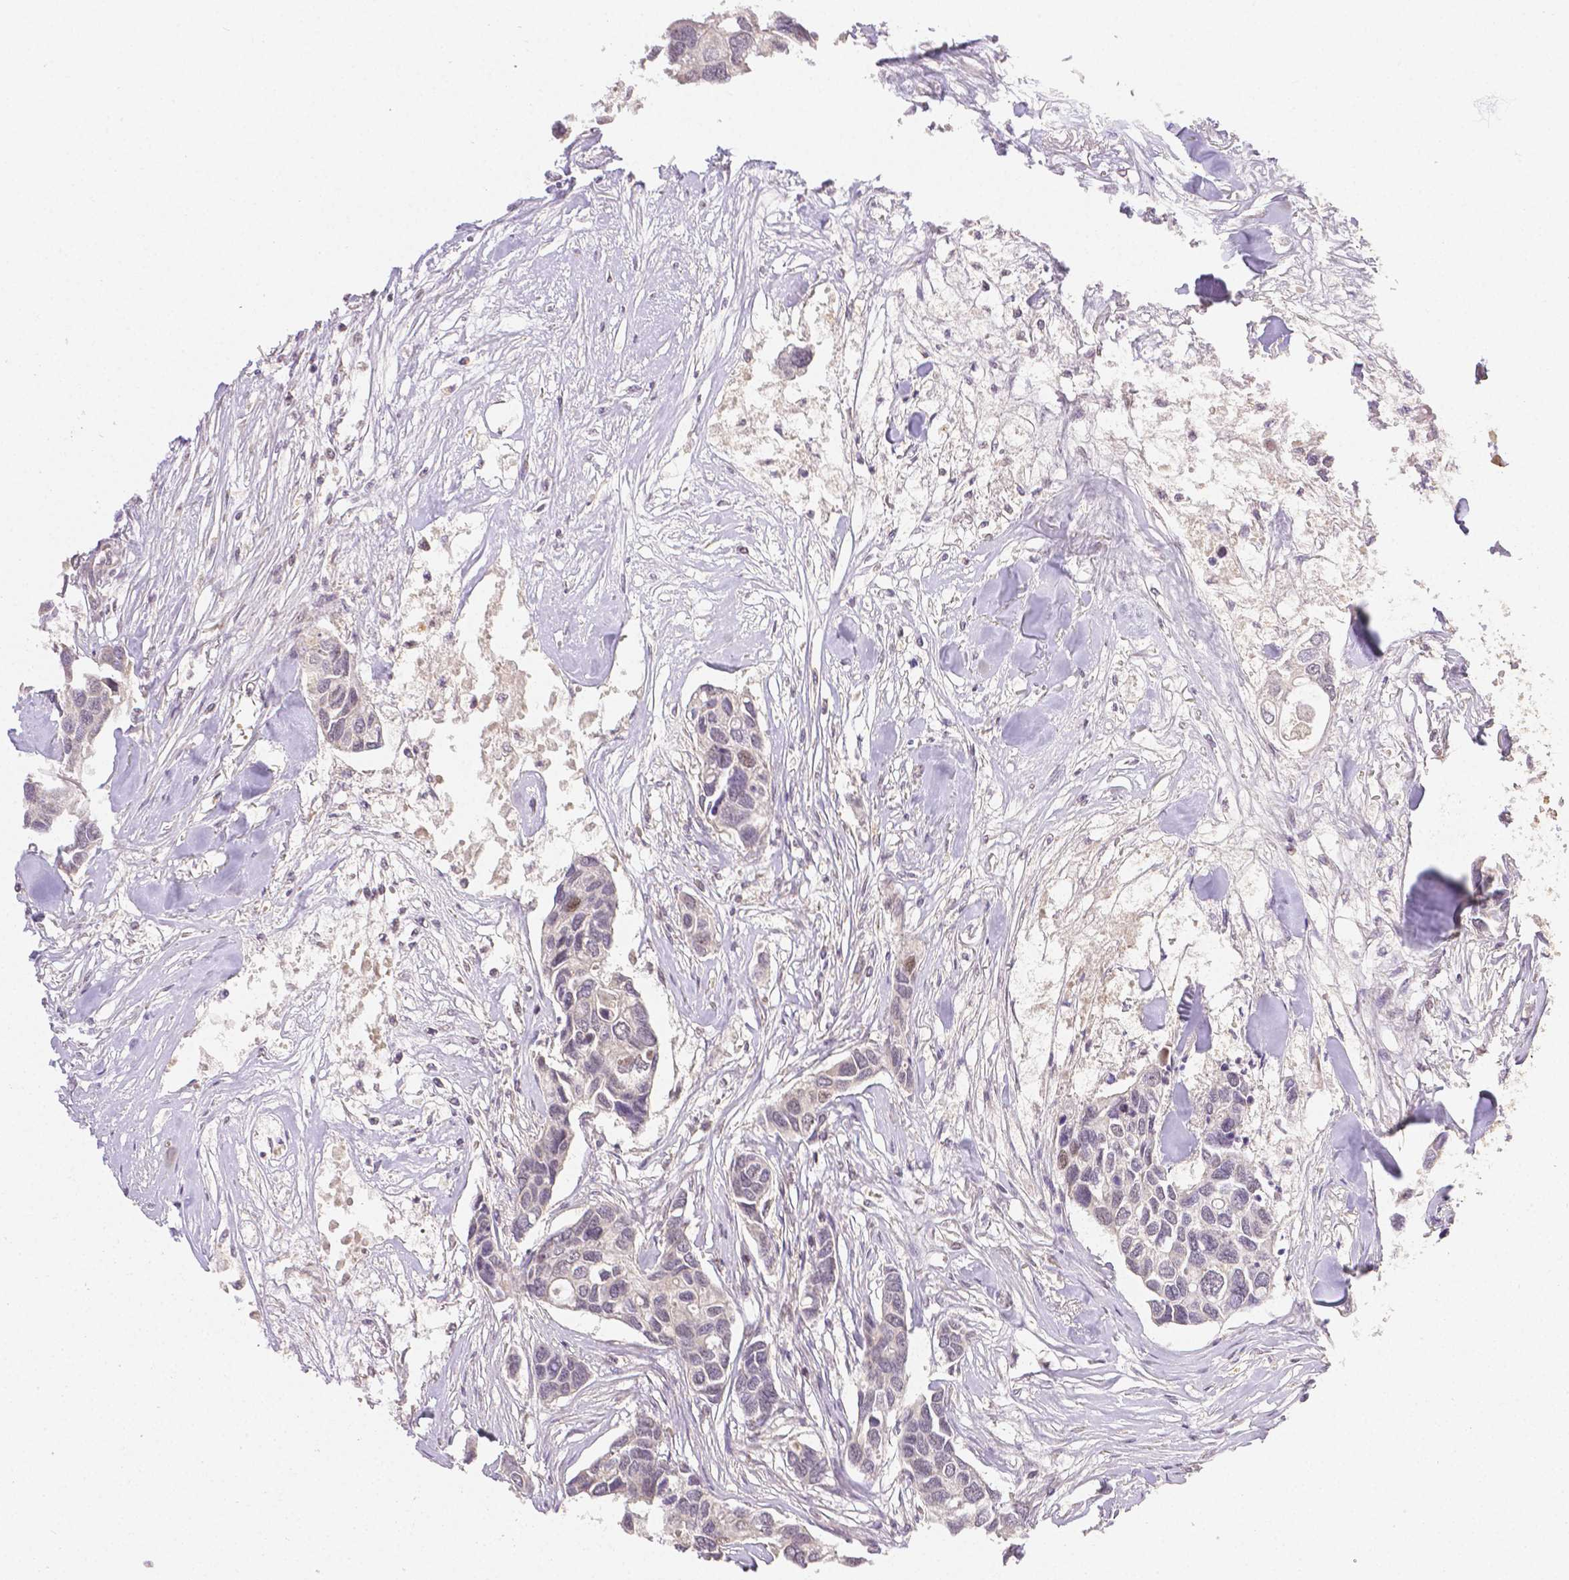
{"staining": {"intensity": "negative", "quantity": "none", "location": "none"}, "tissue": "breast cancer", "cell_type": "Tumor cells", "image_type": "cancer", "snomed": [{"axis": "morphology", "description": "Duct carcinoma"}, {"axis": "topography", "description": "Breast"}], "caption": "DAB (3,3'-diaminobenzidine) immunohistochemical staining of human breast cancer (invasive ductal carcinoma) reveals no significant expression in tumor cells.", "gene": "RHOT1", "patient": {"sex": "female", "age": 83}}